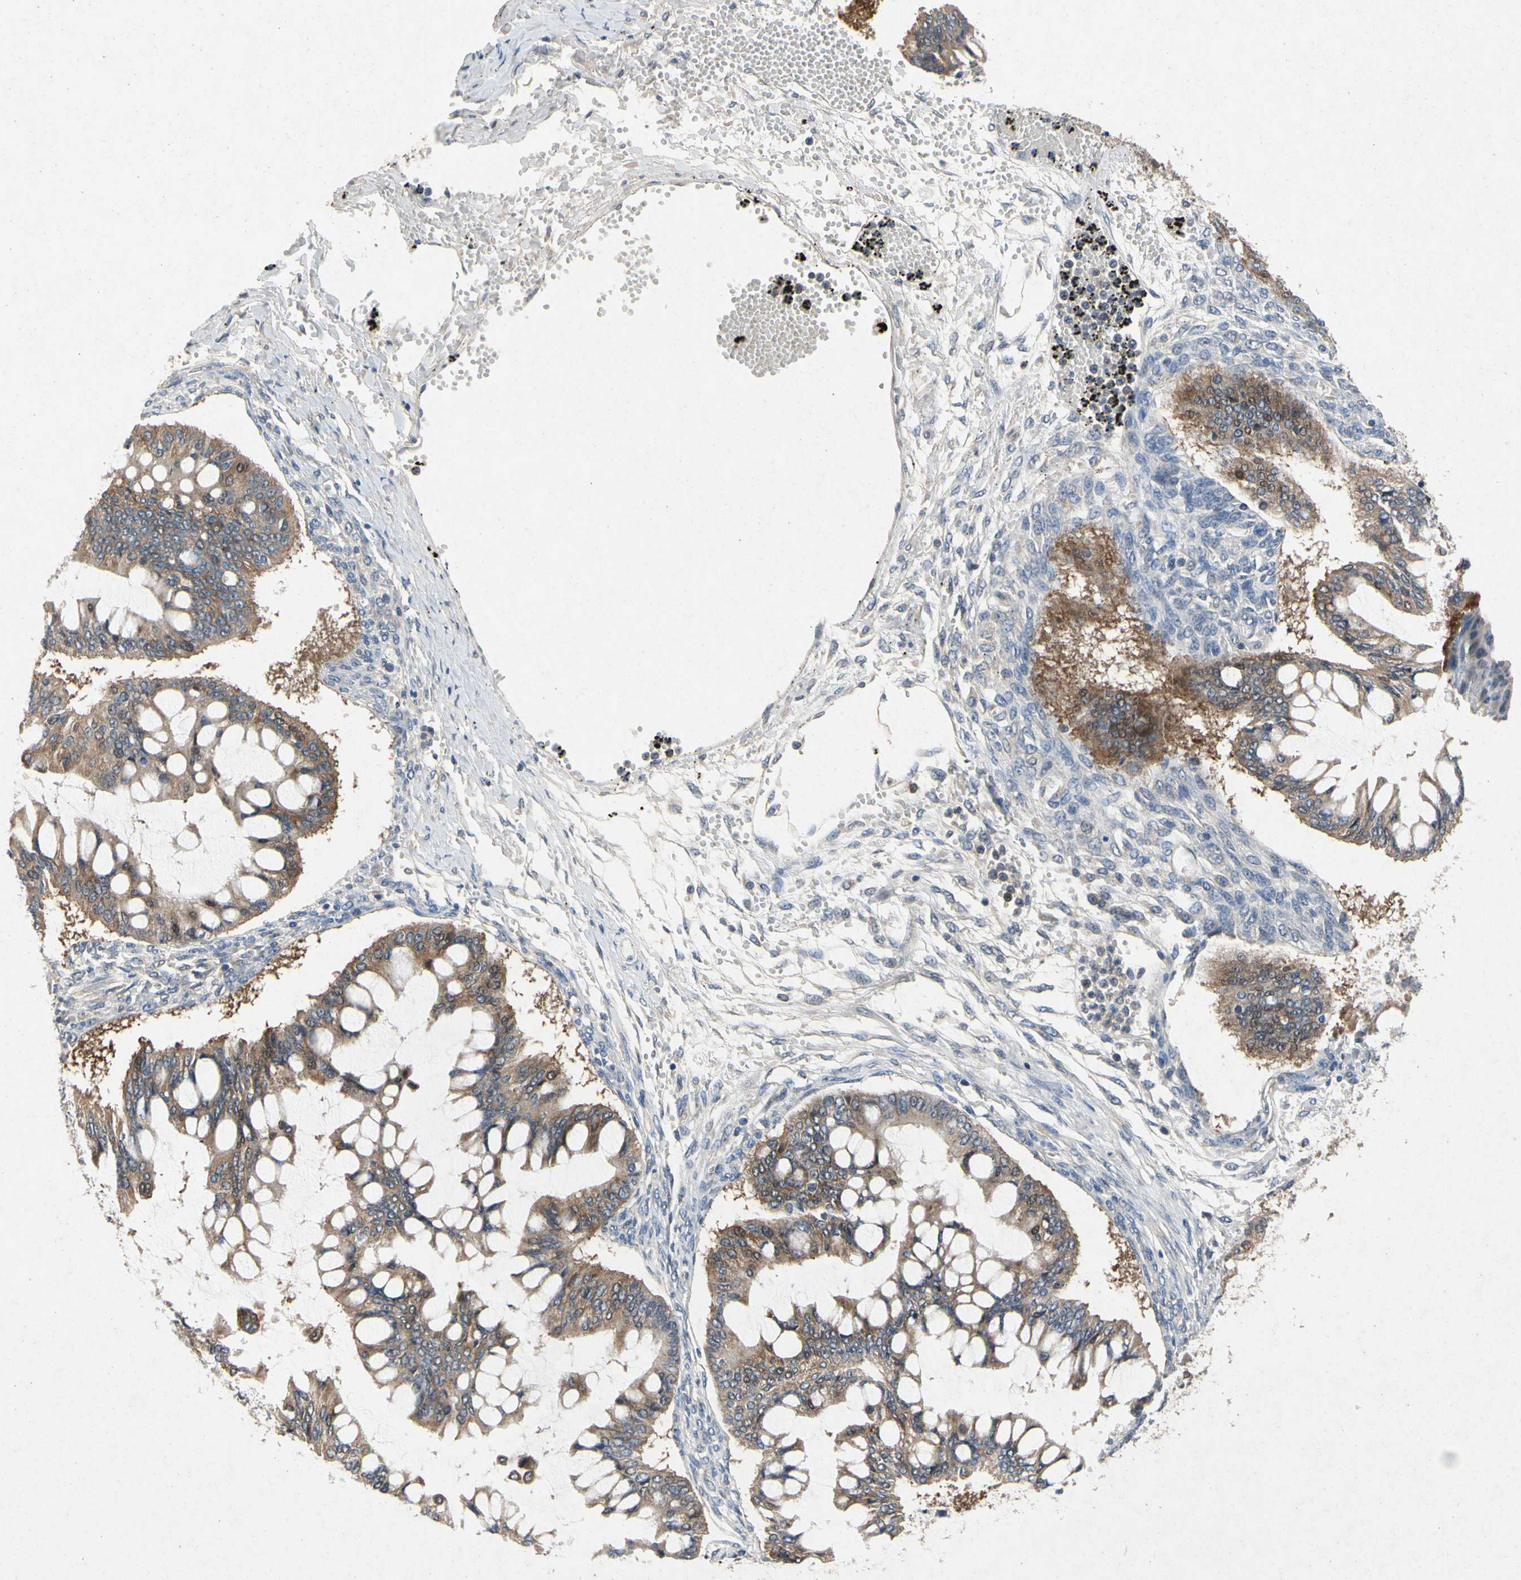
{"staining": {"intensity": "moderate", "quantity": ">75%", "location": "cytoplasmic/membranous"}, "tissue": "ovarian cancer", "cell_type": "Tumor cells", "image_type": "cancer", "snomed": [{"axis": "morphology", "description": "Cystadenocarcinoma, mucinous, NOS"}, {"axis": "topography", "description": "Ovary"}], "caption": "Tumor cells demonstrate medium levels of moderate cytoplasmic/membranous positivity in approximately >75% of cells in human ovarian cancer.", "gene": "RPS6KA1", "patient": {"sex": "female", "age": 73}}